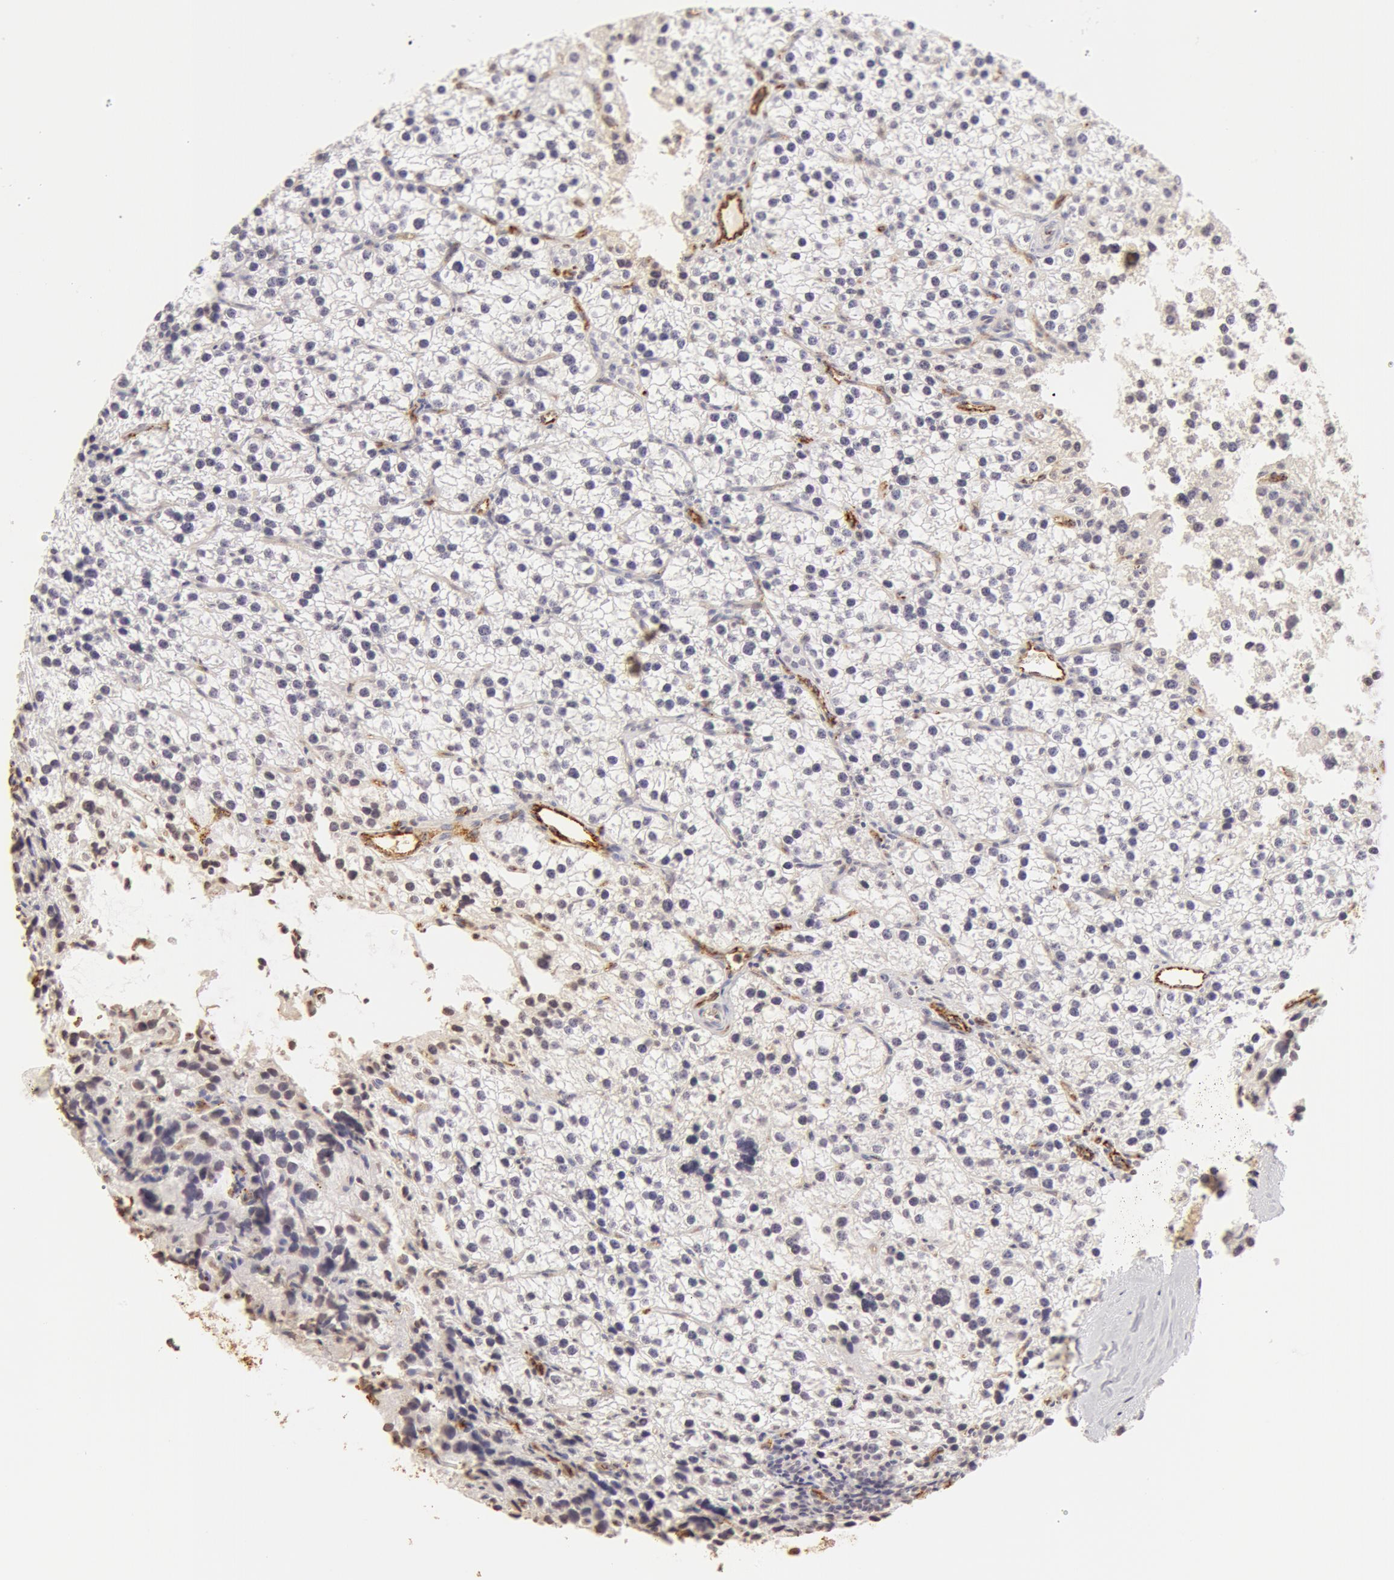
{"staining": {"intensity": "negative", "quantity": "none", "location": "none"}, "tissue": "parathyroid gland", "cell_type": "Glandular cells", "image_type": "normal", "snomed": [{"axis": "morphology", "description": "Normal tissue, NOS"}, {"axis": "topography", "description": "Parathyroid gland"}], "caption": "DAB (3,3'-diaminobenzidine) immunohistochemical staining of unremarkable parathyroid gland reveals no significant positivity in glandular cells.", "gene": "VWF", "patient": {"sex": "female", "age": 54}}